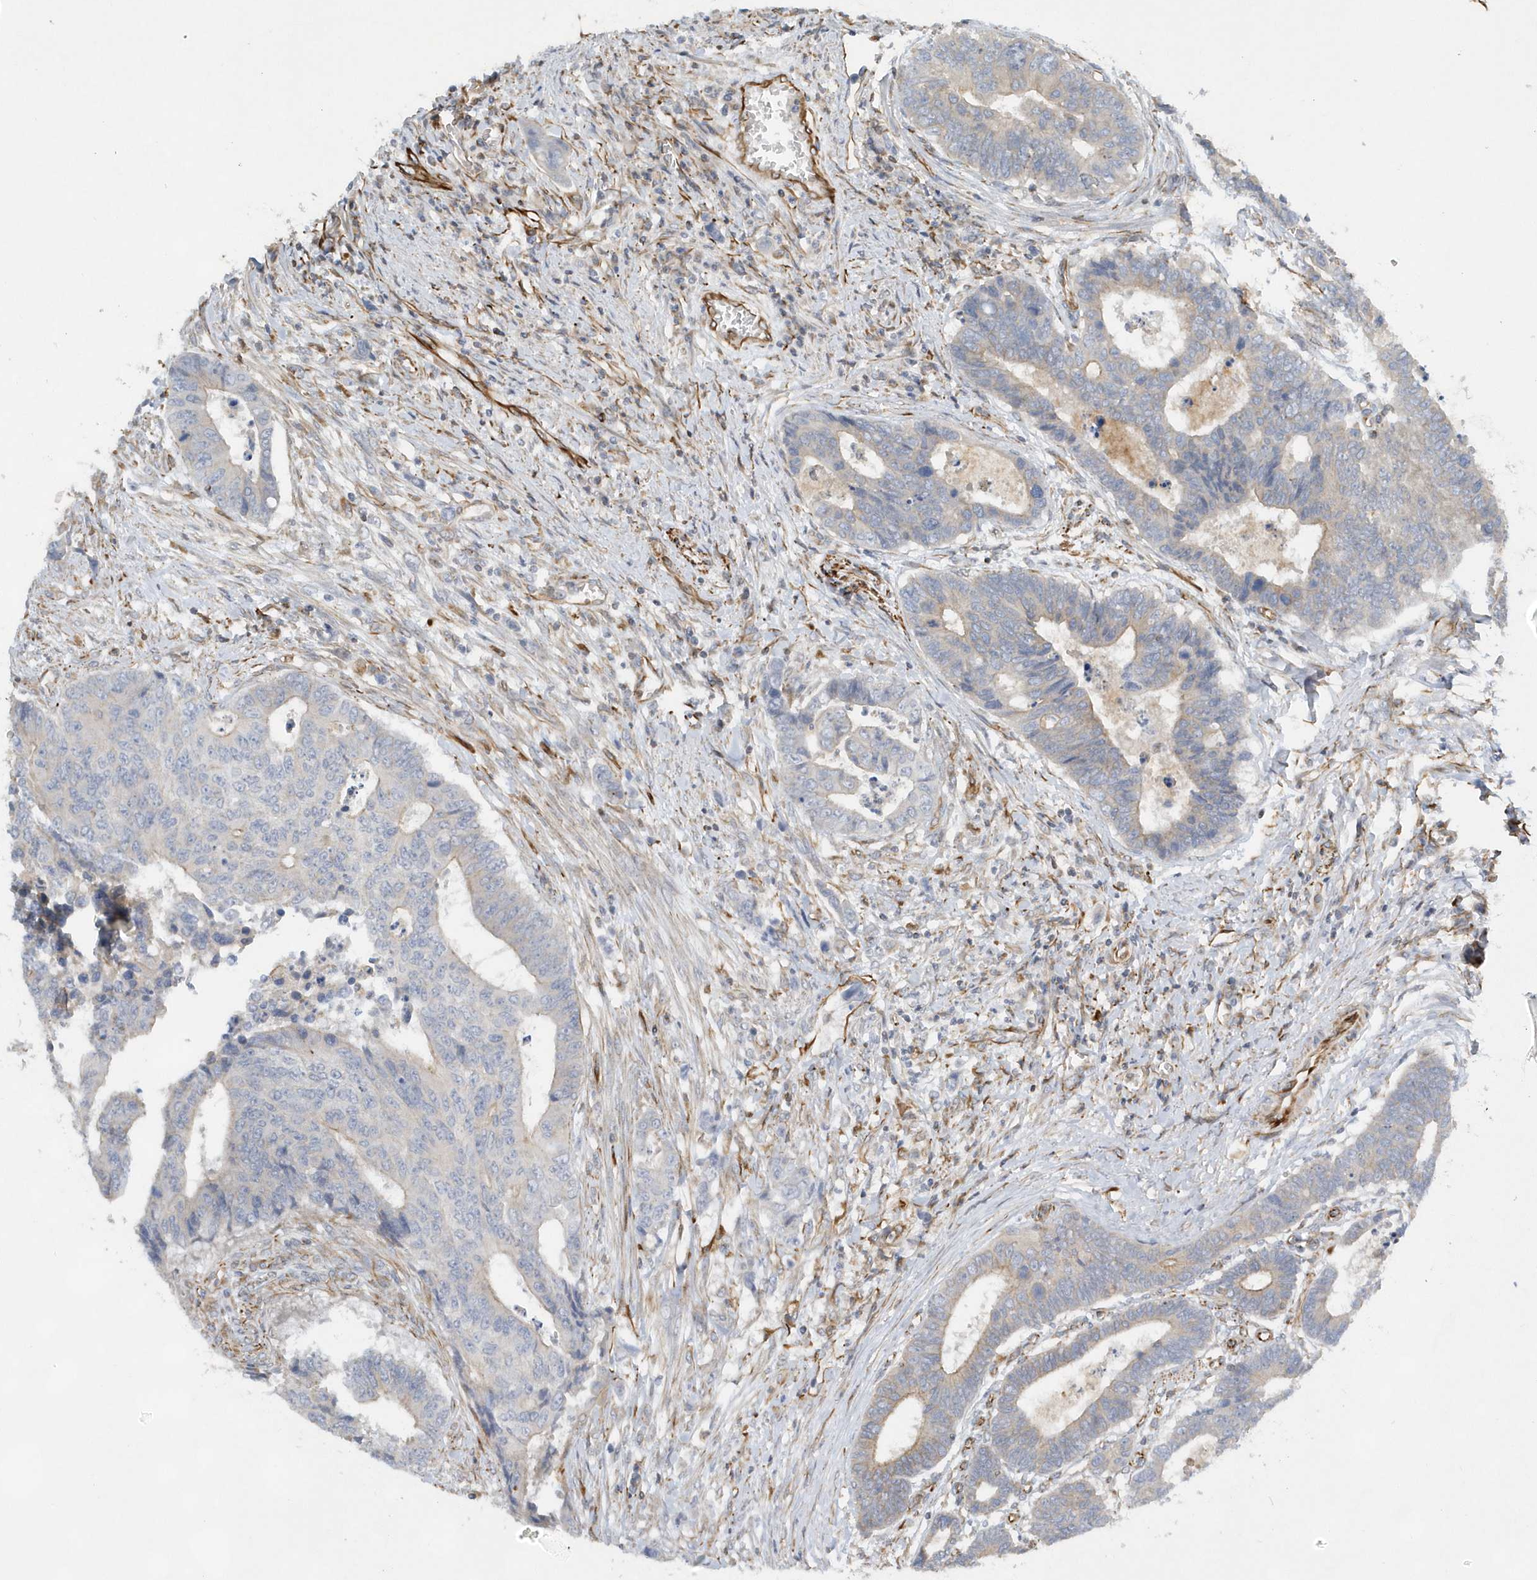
{"staining": {"intensity": "negative", "quantity": "none", "location": "none"}, "tissue": "colorectal cancer", "cell_type": "Tumor cells", "image_type": "cancer", "snomed": [{"axis": "morphology", "description": "Adenocarcinoma, NOS"}, {"axis": "topography", "description": "Rectum"}], "caption": "Human colorectal cancer (adenocarcinoma) stained for a protein using immunohistochemistry (IHC) shows no positivity in tumor cells.", "gene": "RAB17", "patient": {"sex": "male", "age": 84}}